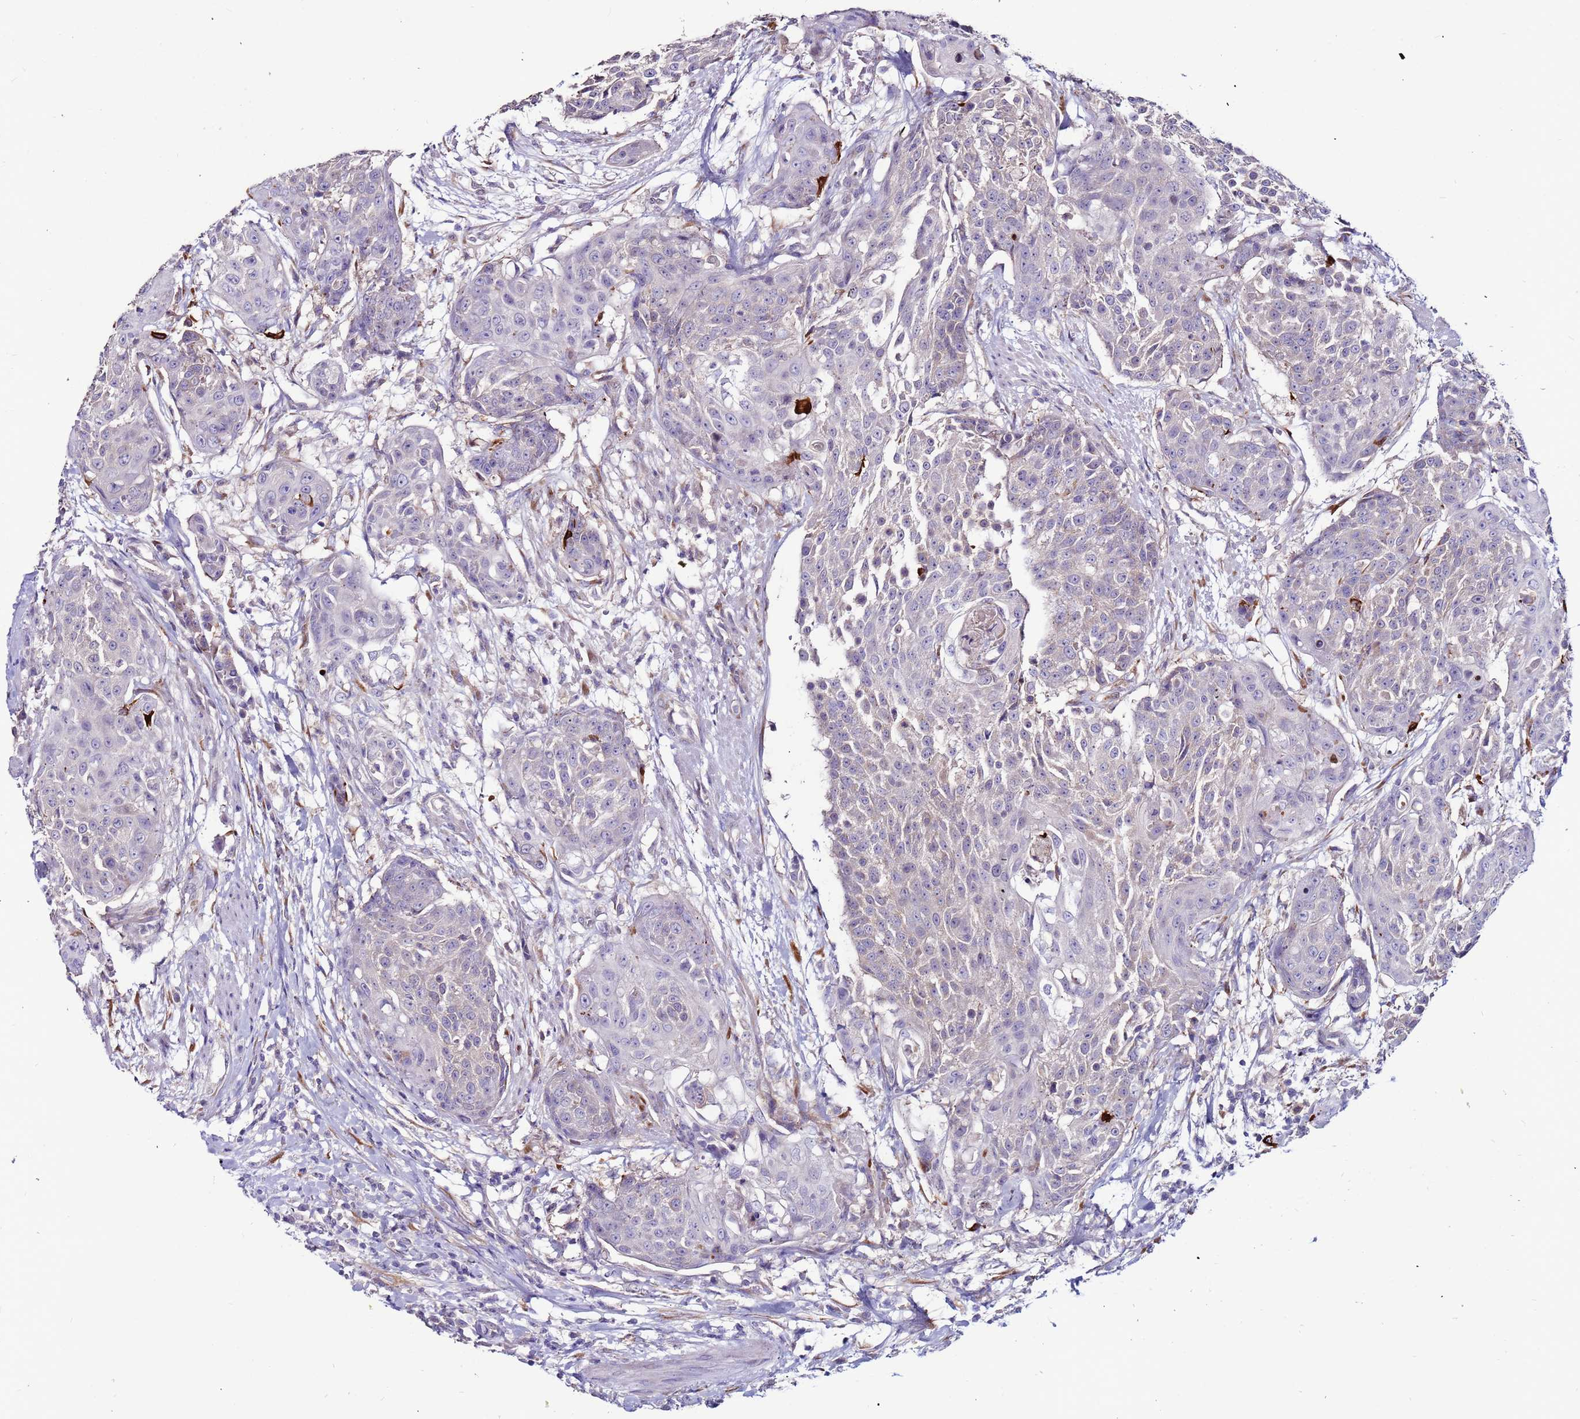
{"staining": {"intensity": "negative", "quantity": "none", "location": "none"}, "tissue": "urothelial cancer", "cell_type": "Tumor cells", "image_type": "cancer", "snomed": [{"axis": "morphology", "description": "Urothelial carcinoma, High grade"}, {"axis": "topography", "description": "Urinary bladder"}], "caption": "There is no significant staining in tumor cells of urothelial carcinoma (high-grade).", "gene": "SLC44A3", "patient": {"sex": "female", "age": 63}}